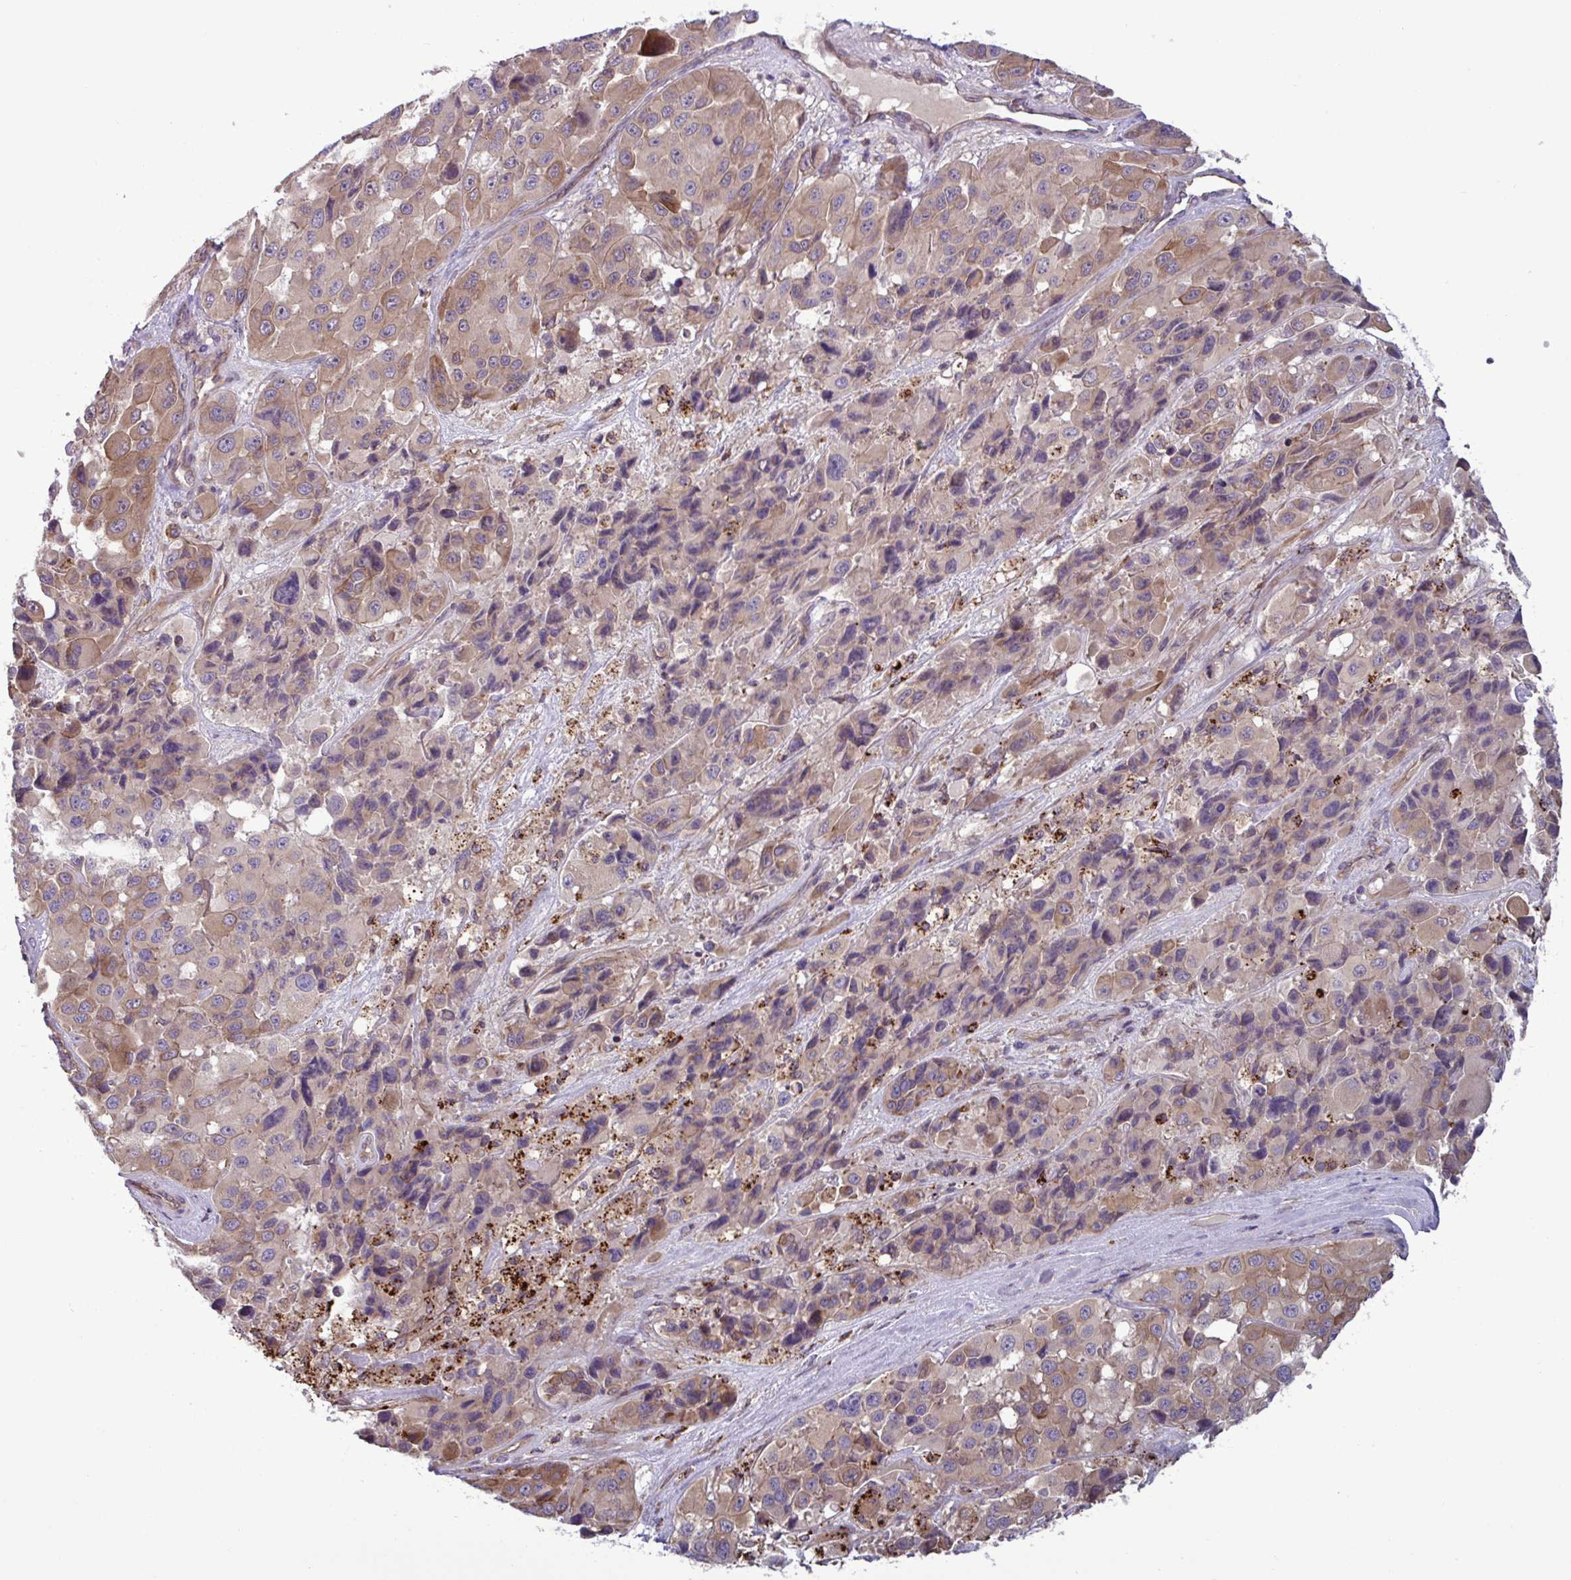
{"staining": {"intensity": "moderate", "quantity": "<25%", "location": "cytoplasmic/membranous"}, "tissue": "melanoma", "cell_type": "Tumor cells", "image_type": "cancer", "snomed": [{"axis": "morphology", "description": "Malignant melanoma, Metastatic site"}, {"axis": "topography", "description": "Lymph node"}], "caption": "A brown stain labels moderate cytoplasmic/membranous expression of a protein in human melanoma tumor cells.", "gene": "GLTP", "patient": {"sex": "female", "age": 65}}